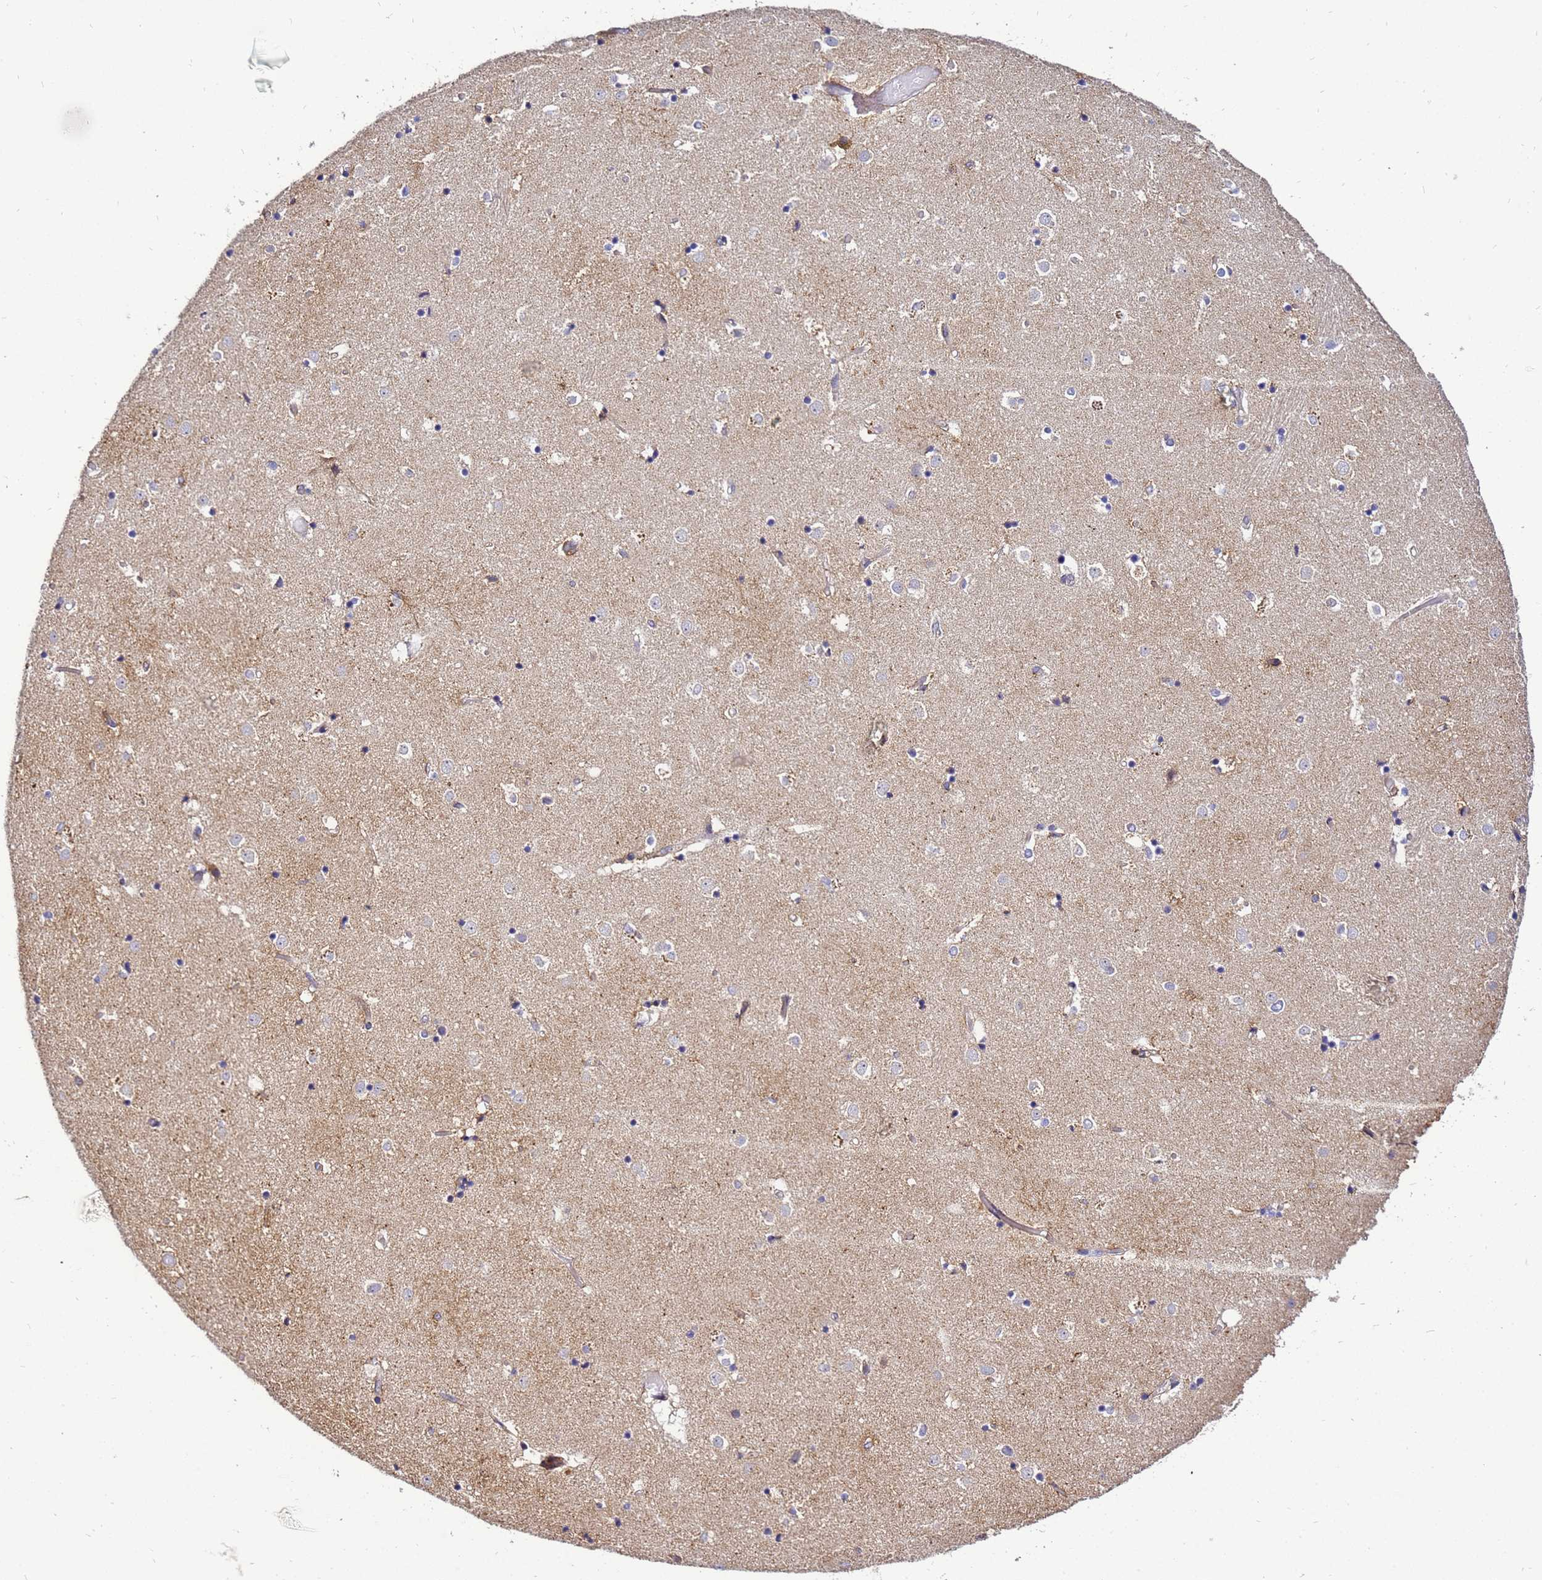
{"staining": {"intensity": "negative", "quantity": "none", "location": "none"}, "tissue": "caudate", "cell_type": "Glial cells", "image_type": "normal", "snomed": [{"axis": "morphology", "description": "Normal tissue, NOS"}, {"axis": "topography", "description": "Lateral ventricle wall"}], "caption": "A micrograph of human caudate is negative for staining in glial cells. (Brightfield microscopy of DAB (3,3'-diaminobenzidine) immunohistochemistry at high magnification).", "gene": "ADPGK", "patient": {"sex": "female", "age": 52}}